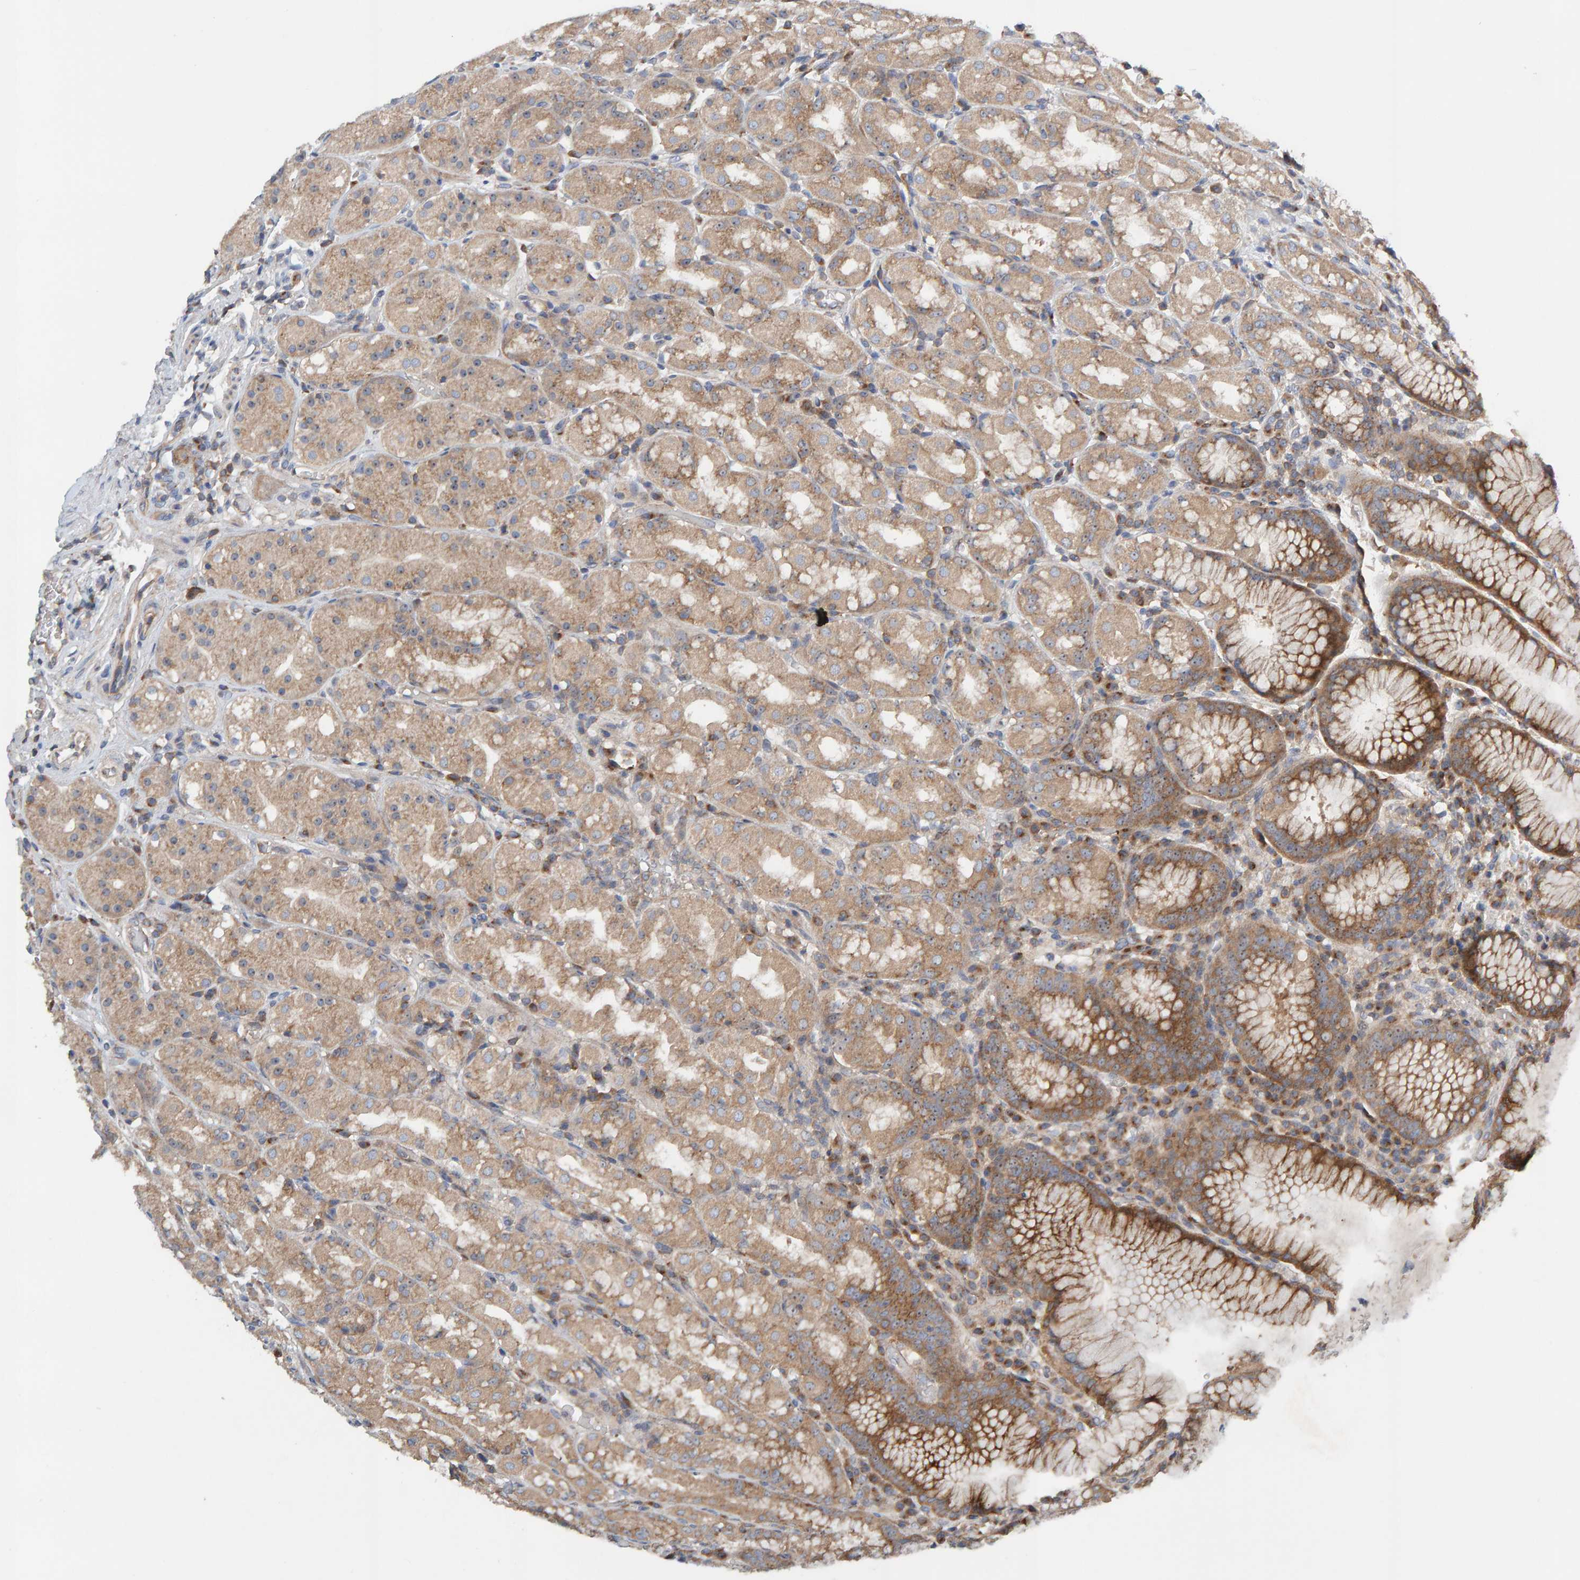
{"staining": {"intensity": "moderate", "quantity": ">75%", "location": "cytoplasmic/membranous"}, "tissue": "stomach", "cell_type": "Glandular cells", "image_type": "normal", "snomed": [{"axis": "morphology", "description": "Normal tissue, NOS"}, {"axis": "topography", "description": "Stomach, lower"}], "caption": "IHC (DAB (3,3'-diaminobenzidine)) staining of benign stomach displays moderate cytoplasmic/membranous protein staining in about >75% of glandular cells. (Brightfield microscopy of DAB IHC at high magnification).", "gene": "CCM2", "patient": {"sex": "female", "age": 56}}